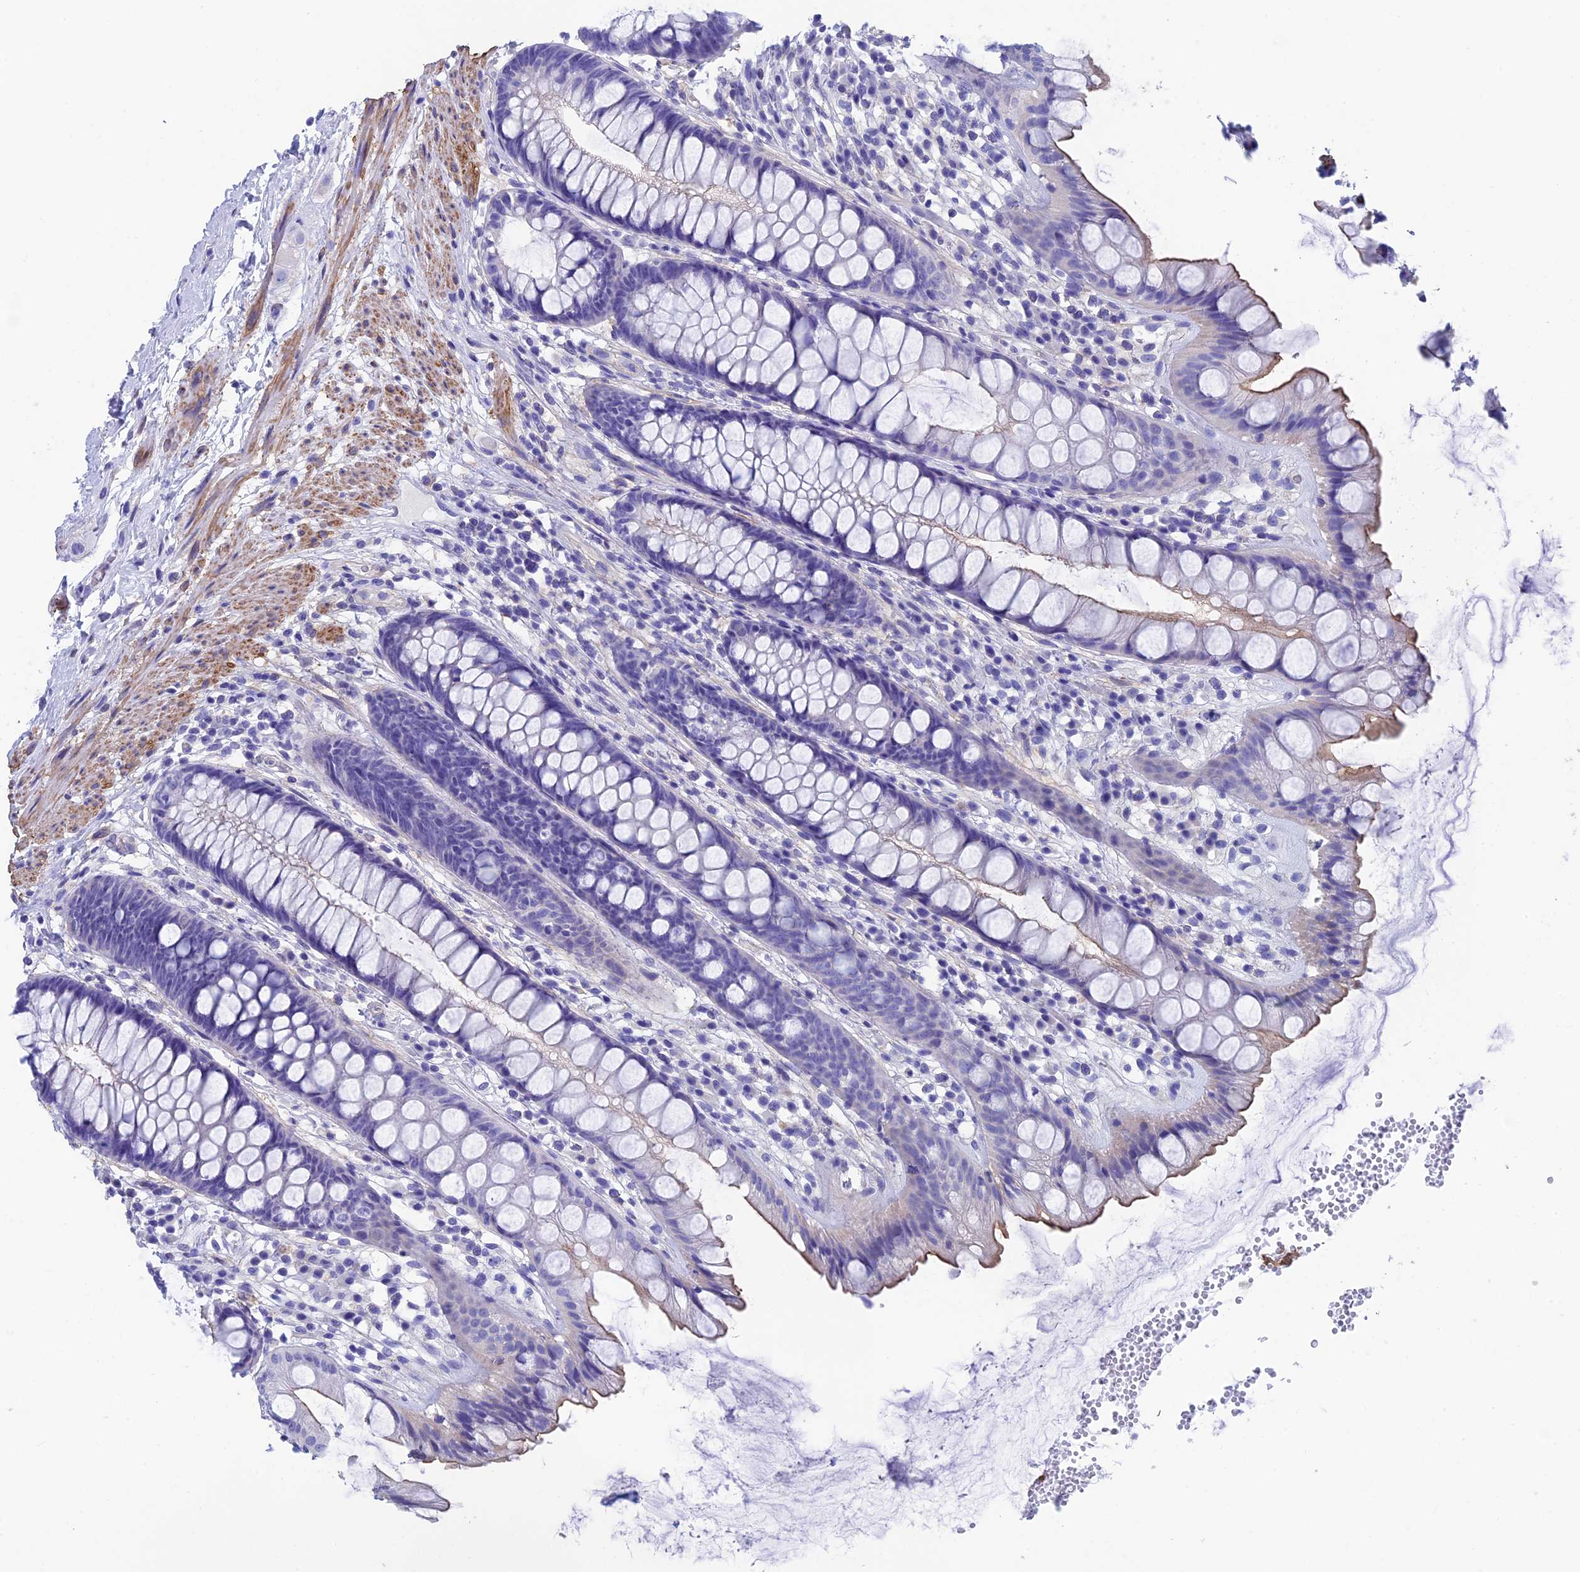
{"staining": {"intensity": "weak", "quantity": "<25%", "location": "cytoplasmic/membranous"}, "tissue": "rectum", "cell_type": "Glandular cells", "image_type": "normal", "snomed": [{"axis": "morphology", "description": "Normal tissue, NOS"}, {"axis": "topography", "description": "Rectum"}], "caption": "Immunohistochemical staining of normal rectum reveals no significant expression in glandular cells. (Immunohistochemistry (ihc), brightfield microscopy, high magnification).", "gene": "ADH7", "patient": {"sex": "male", "age": 74}}